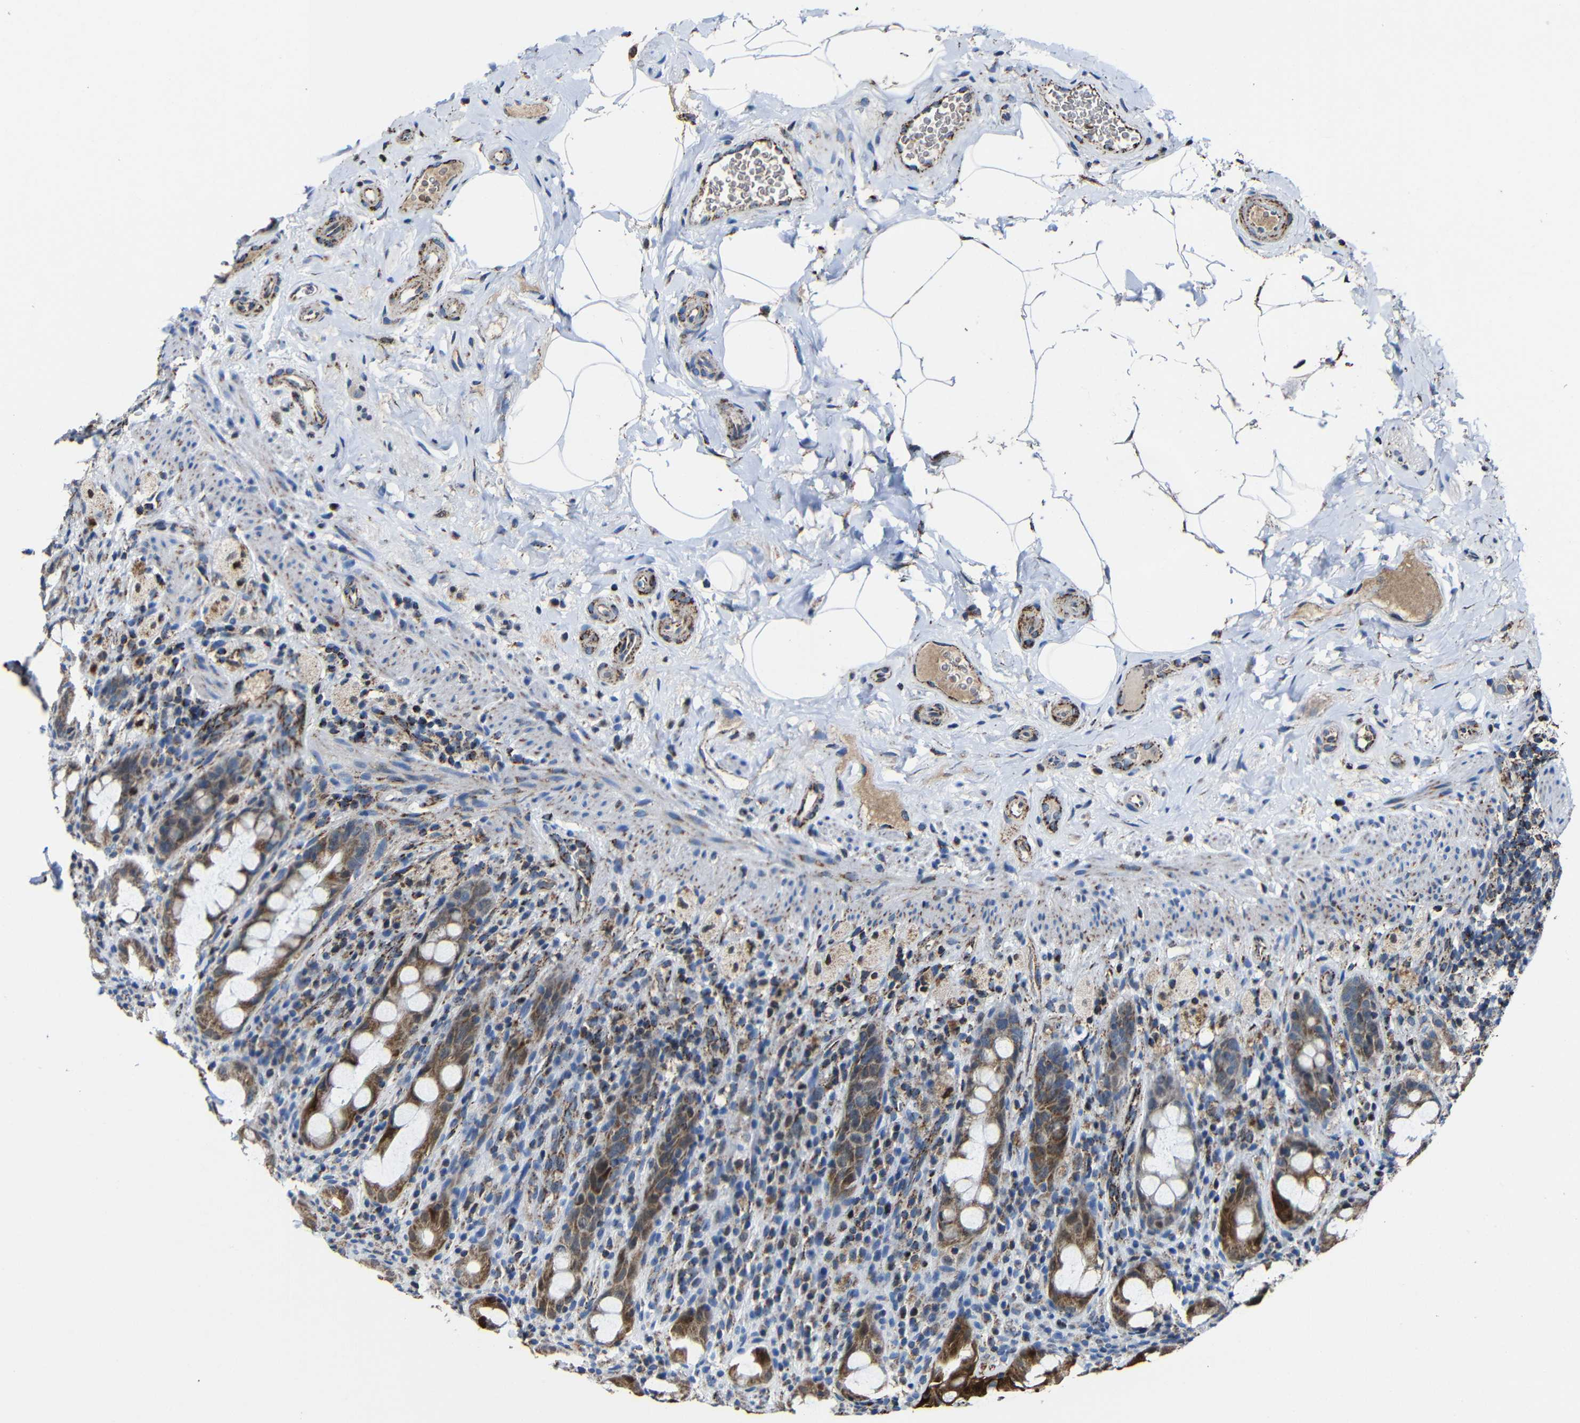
{"staining": {"intensity": "moderate", "quantity": ">75%", "location": "cytoplasmic/membranous"}, "tissue": "rectum", "cell_type": "Glandular cells", "image_type": "normal", "snomed": [{"axis": "morphology", "description": "Normal tissue, NOS"}, {"axis": "topography", "description": "Rectum"}], "caption": "Rectum was stained to show a protein in brown. There is medium levels of moderate cytoplasmic/membranous positivity in about >75% of glandular cells. Nuclei are stained in blue.", "gene": "CA5B", "patient": {"sex": "male", "age": 44}}